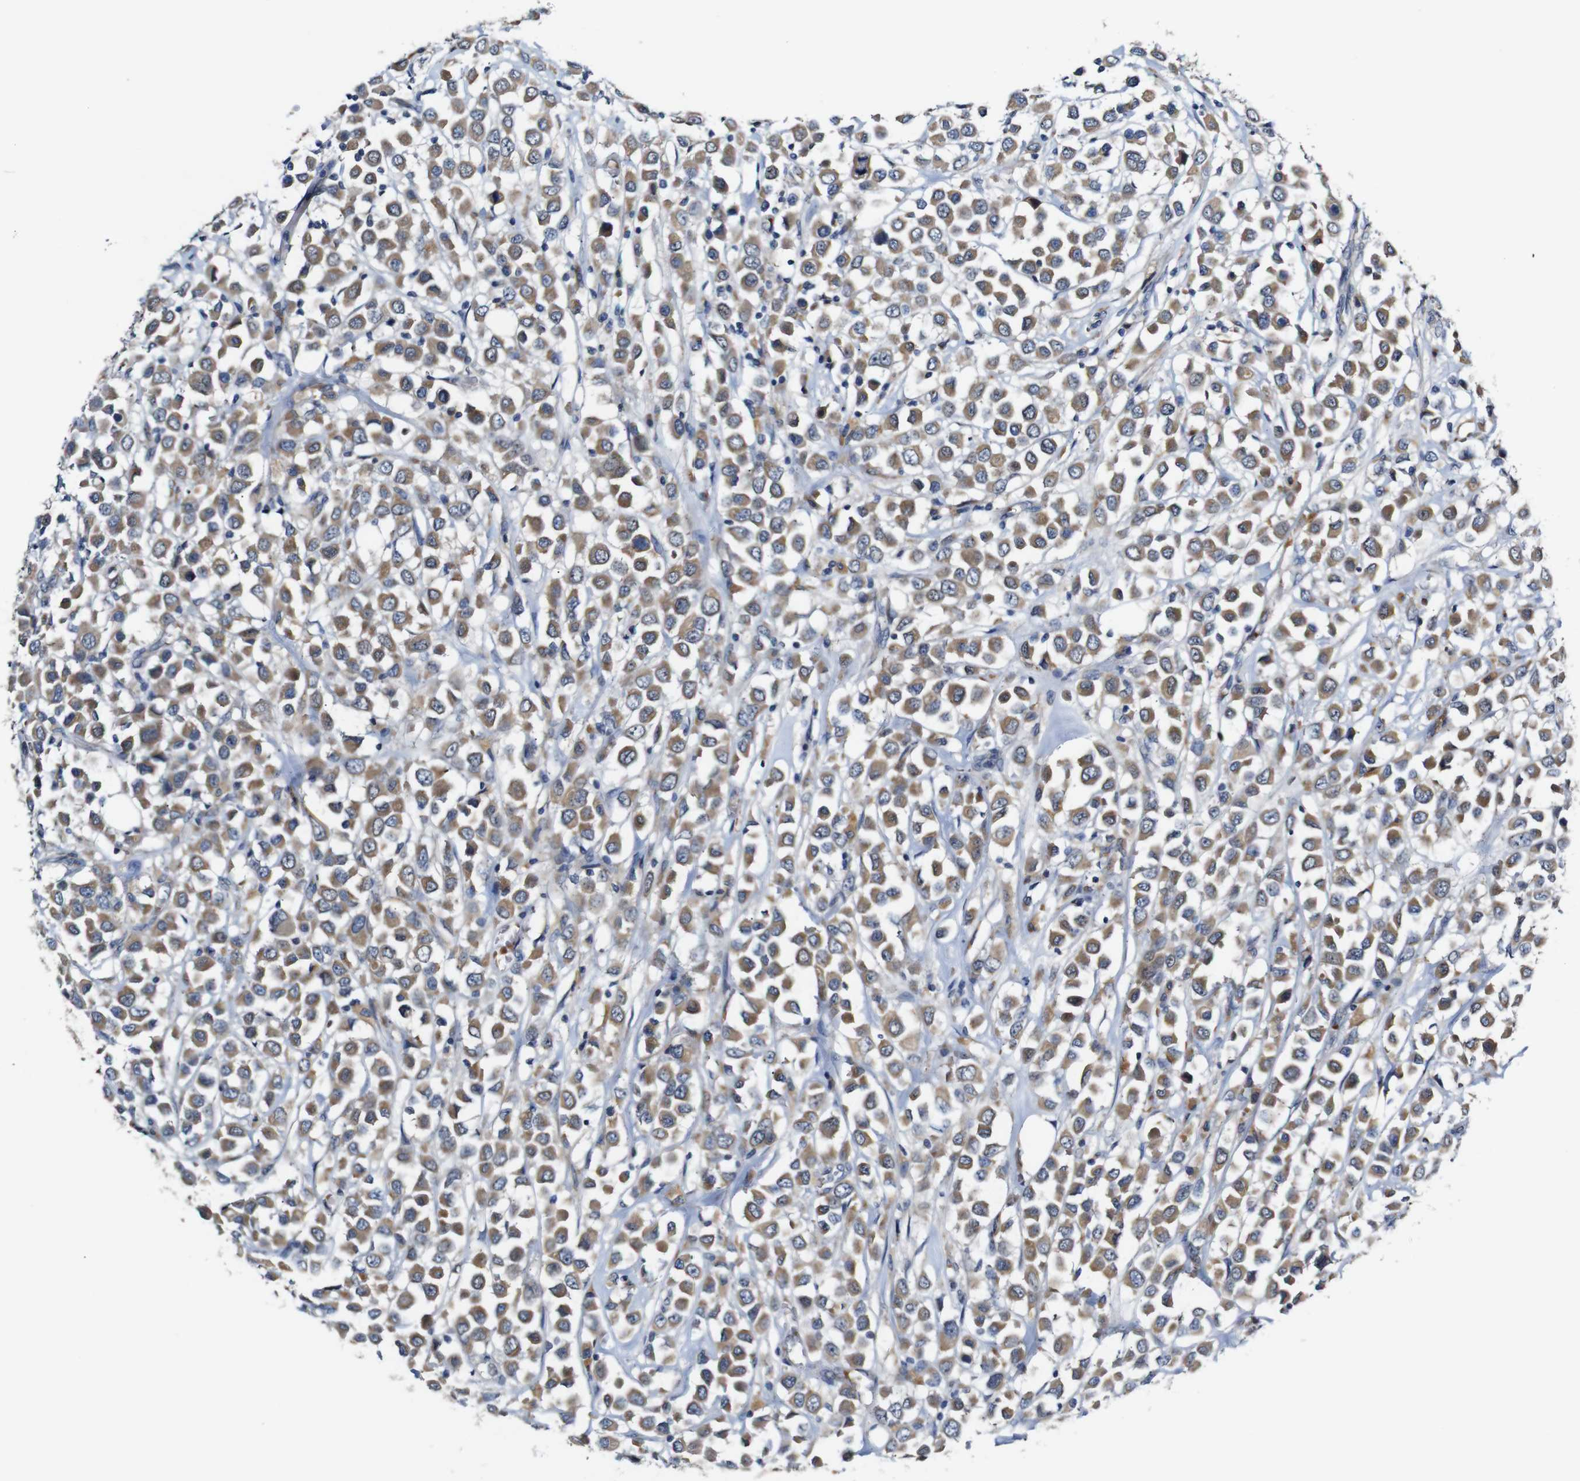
{"staining": {"intensity": "moderate", "quantity": ">75%", "location": "cytoplasmic/membranous"}, "tissue": "breast cancer", "cell_type": "Tumor cells", "image_type": "cancer", "snomed": [{"axis": "morphology", "description": "Duct carcinoma"}, {"axis": "topography", "description": "Breast"}], "caption": "IHC histopathology image of human breast cancer (intraductal carcinoma) stained for a protein (brown), which displays medium levels of moderate cytoplasmic/membranous staining in about >75% of tumor cells.", "gene": "TBC1D32", "patient": {"sex": "female", "age": 61}}